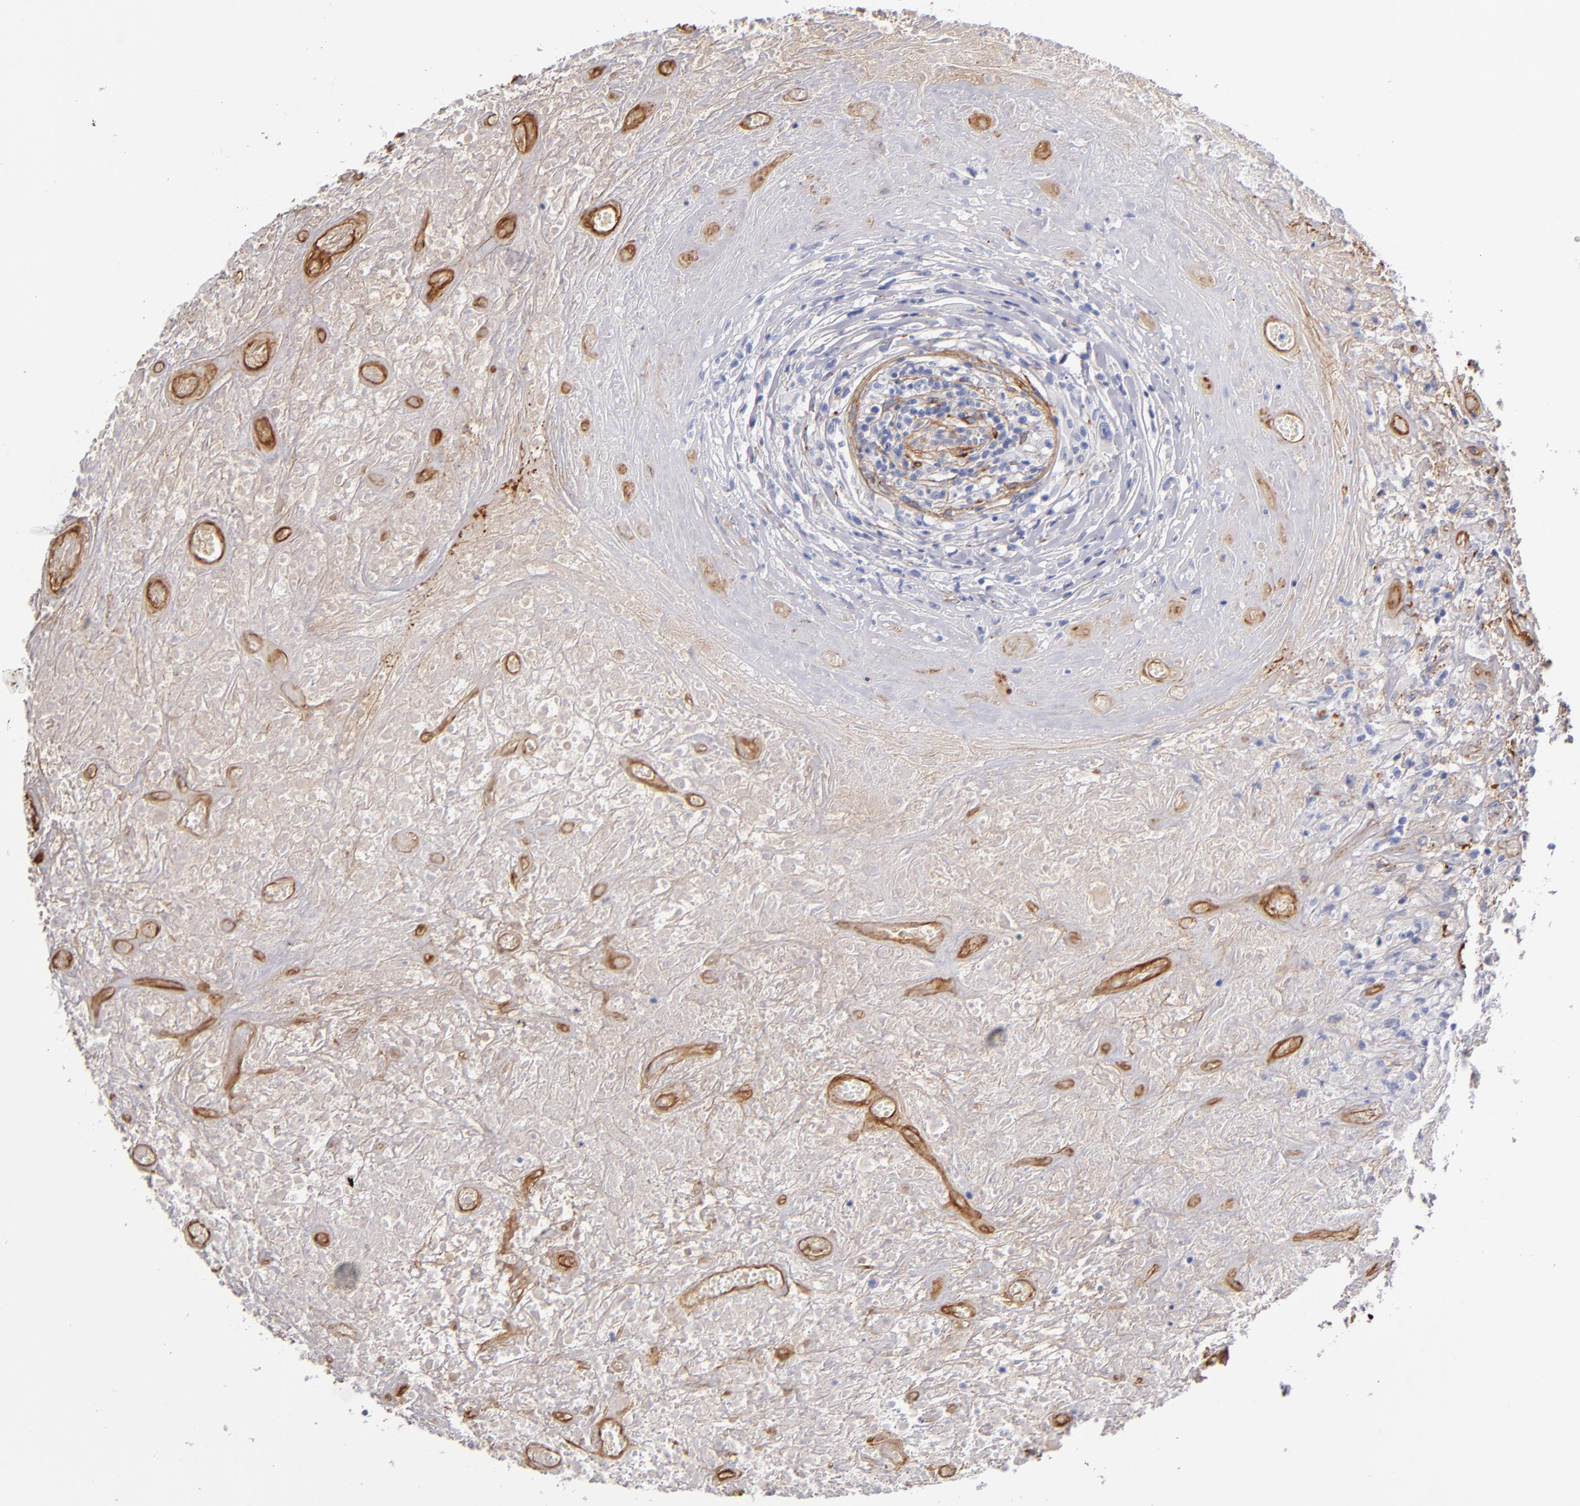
{"staining": {"intensity": "negative", "quantity": "none", "location": "none"}, "tissue": "lymphoma", "cell_type": "Tumor cells", "image_type": "cancer", "snomed": [{"axis": "morphology", "description": "Hodgkin's disease, NOS"}, {"axis": "topography", "description": "Lymph node"}], "caption": "Tumor cells are negative for protein expression in human Hodgkin's disease.", "gene": "LAMC1", "patient": {"sex": "male", "age": 46}}